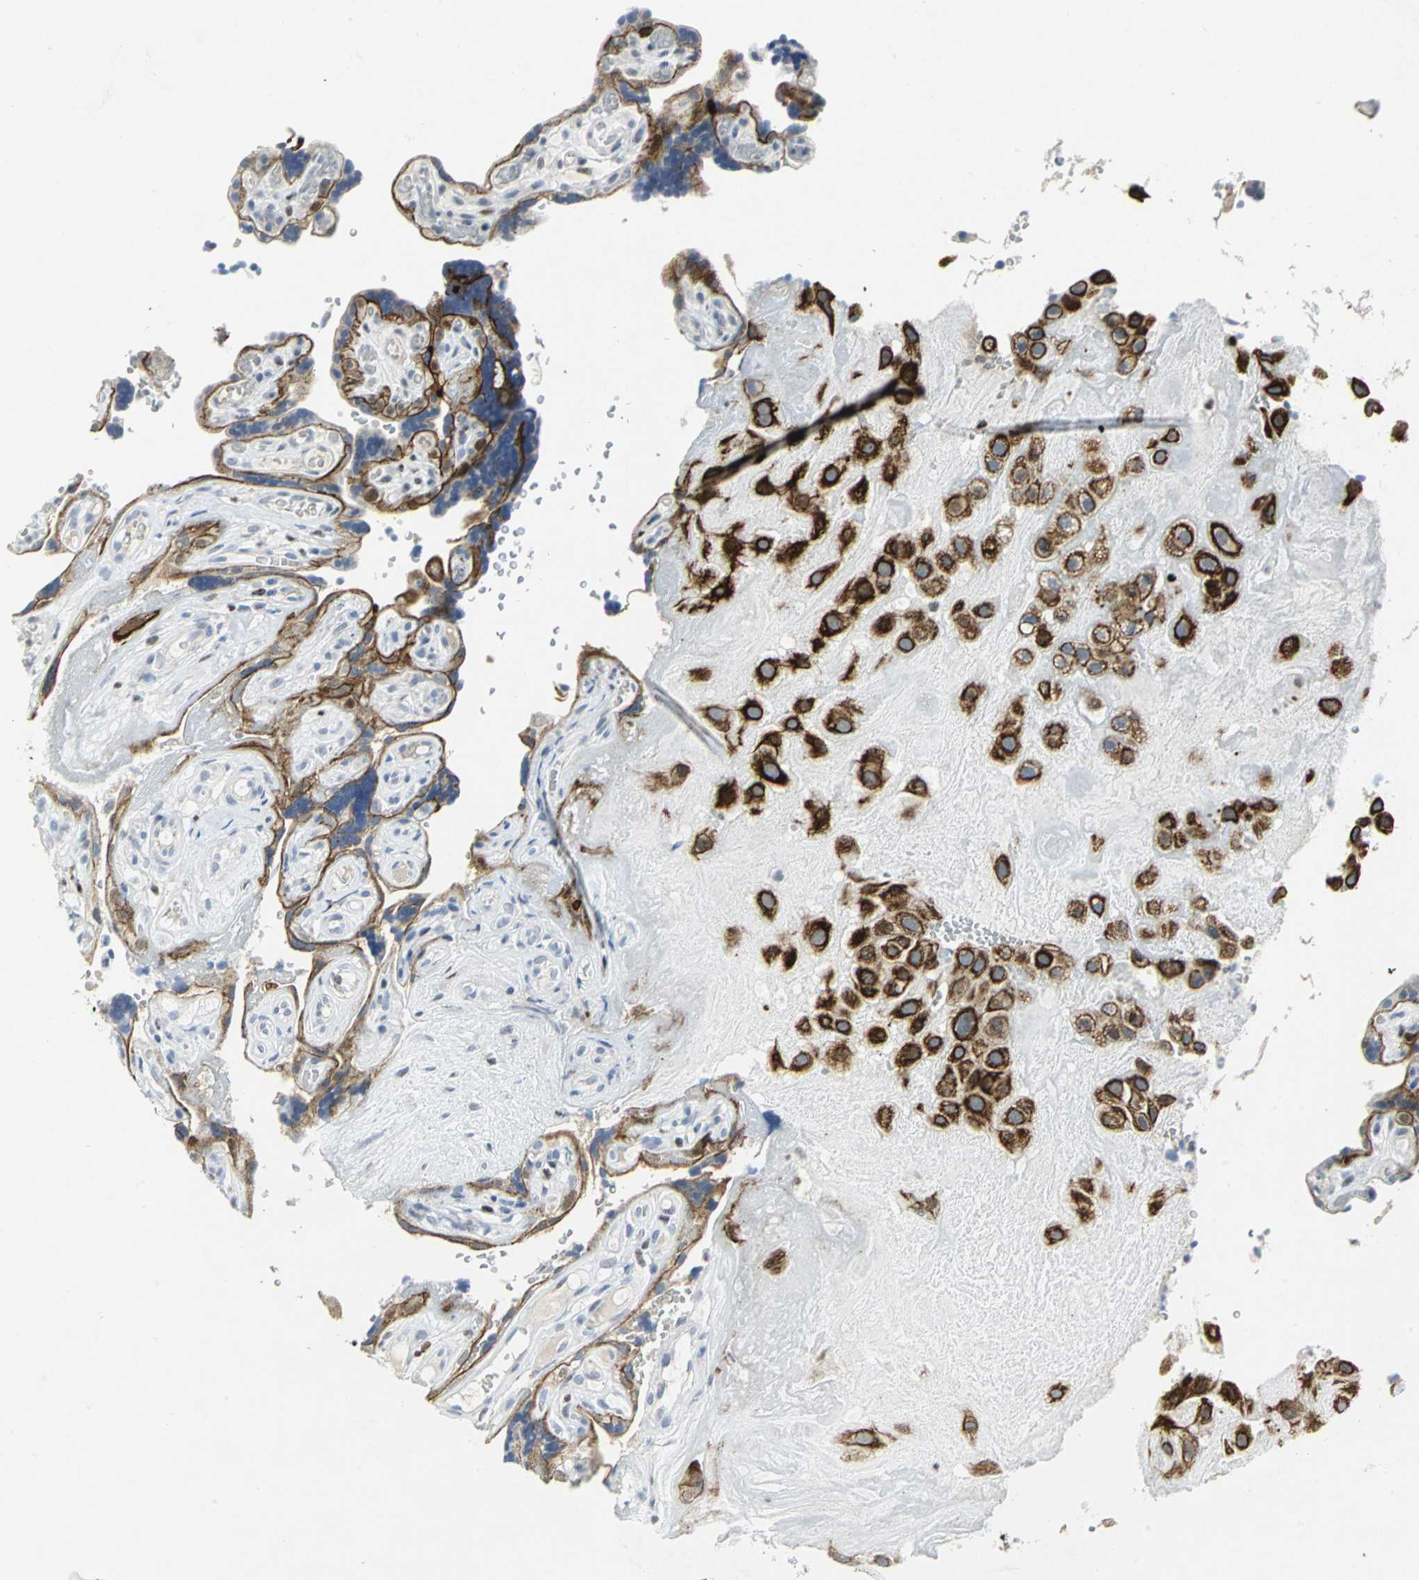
{"staining": {"intensity": "strong", "quantity": ">75%", "location": "cytoplasmic/membranous"}, "tissue": "placenta", "cell_type": "Decidual cells", "image_type": "normal", "snomed": [{"axis": "morphology", "description": "Normal tissue, NOS"}, {"axis": "topography", "description": "Placenta"}], "caption": "Placenta stained with immunohistochemistry reveals strong cytoplasmic/membranous expression in approximately >75% of decidual cells. The protein of interest is shown in brown color, while the nuclei are stained blue.", "gene": "RPA1", "patient": {"sex": "female", "age": 30}}